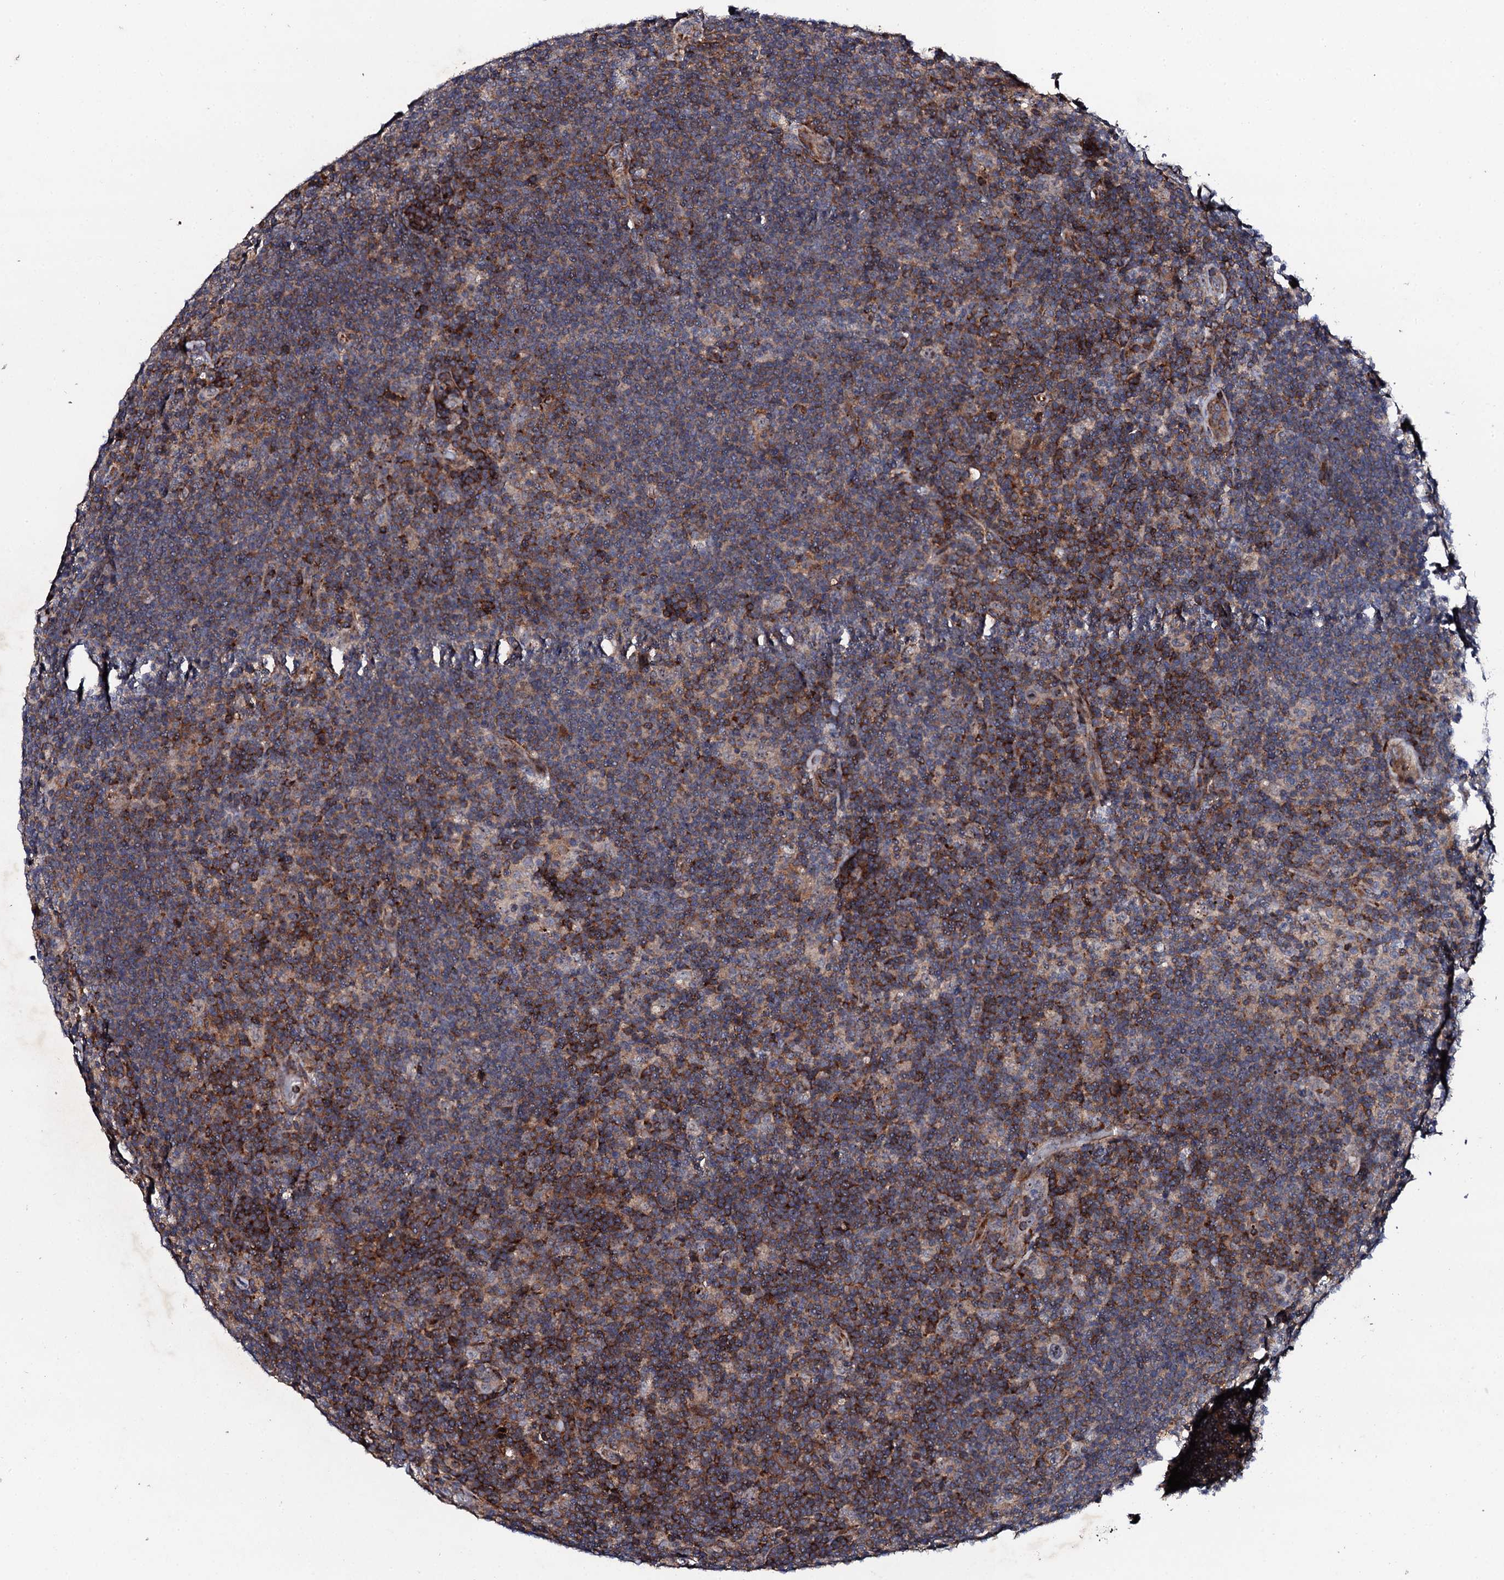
{"staining": {"intensity": "weak", "quantity": "<25%", "location": "cytoplasmic/membranous"}, "tissue": "lymphoma", "cell_type": "Tumor cells", "image_type": "cancer", "snomed": [{"axis": "morphology", "description": "Hodgkin's disease, NOS"}, {"axis": "topography", "description": "Lymph node"}], "caption": "Immunohistochemistry (IHC) image of lymphoma stained for a protein (brown), which displays no expression in tumor cells.", "gene": "GTPBP4", "patient": {"sex": "female", "age": 57}}